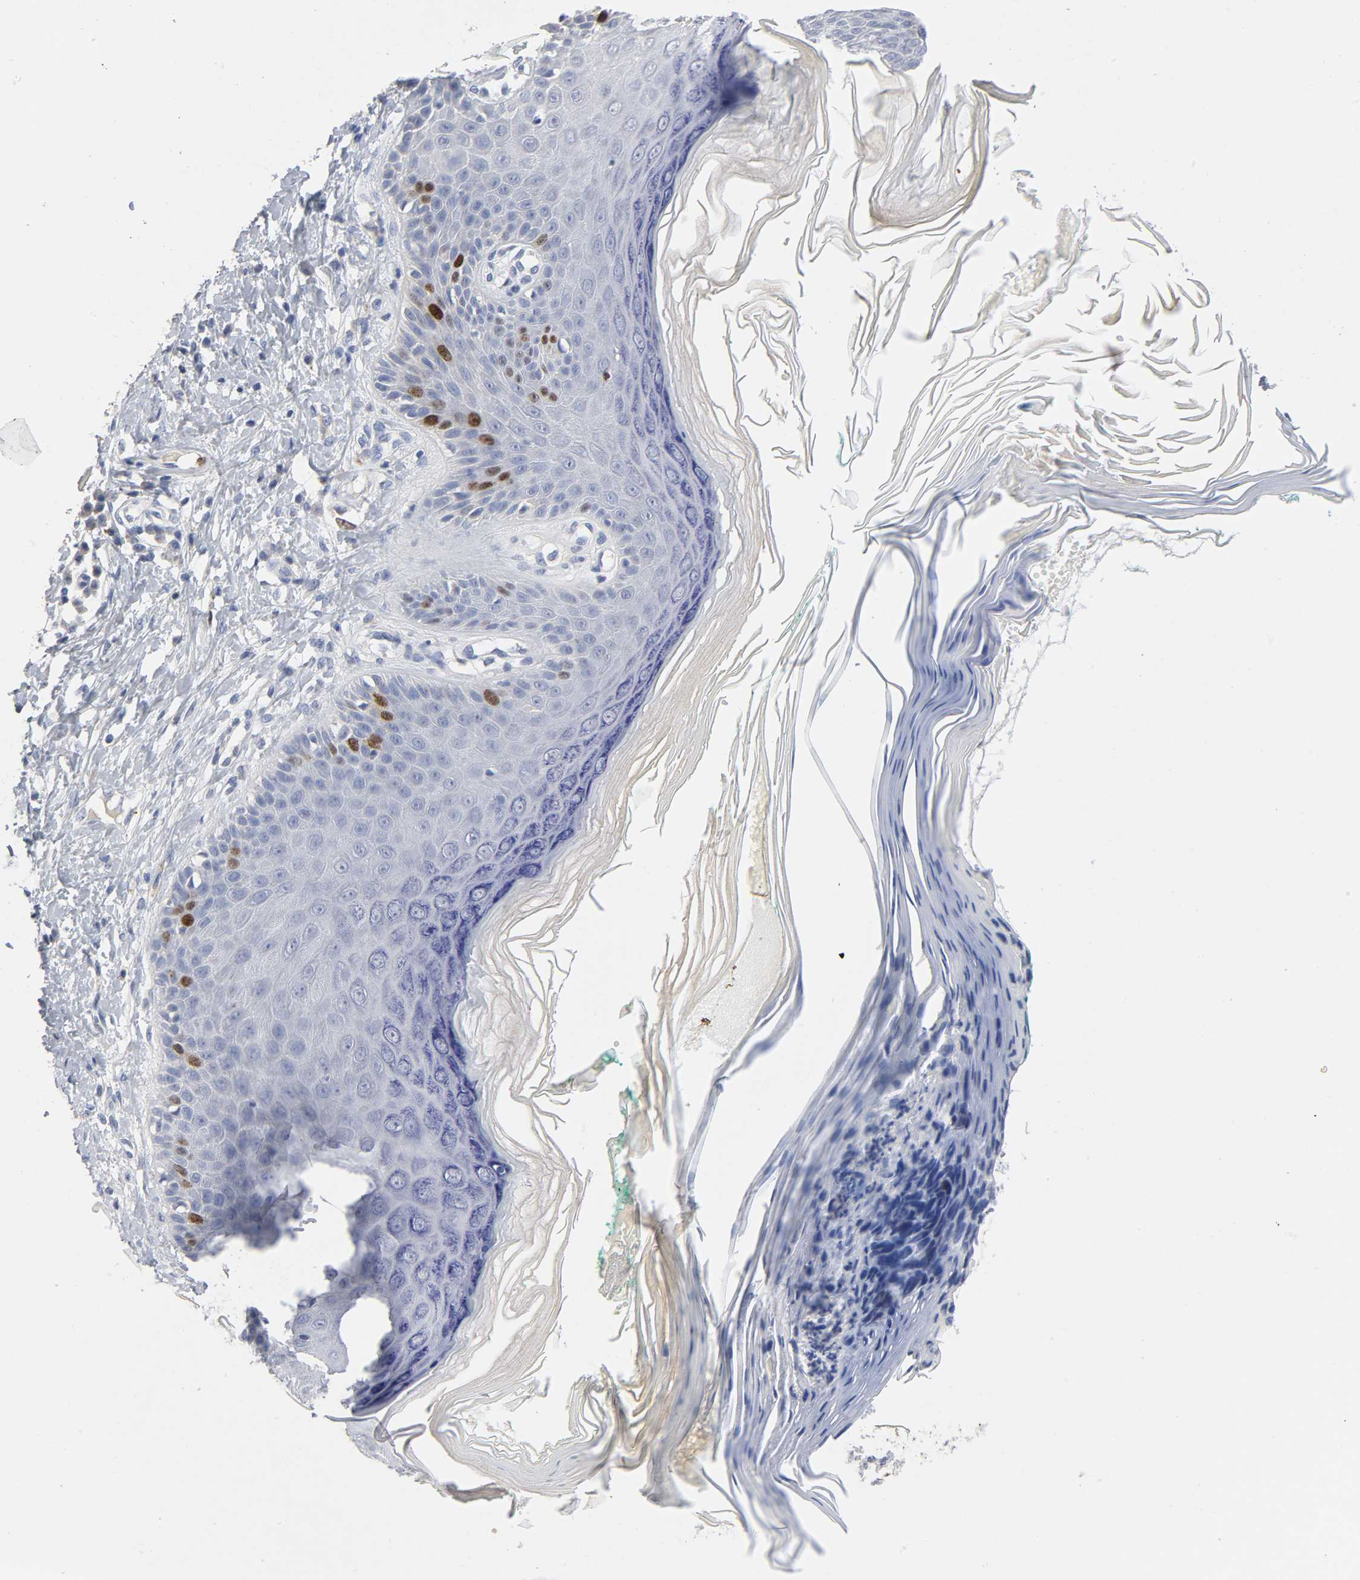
{"staining": {"intensity": "moderate", "quantity": "<25%", "location": "nuclear"}, "tissue": "skin cancer", "cell_type": "Tumor cells", "image_type": "cancer", "snomed": [{"axis": "morphology", "description": "Normal tissue, NOS"}, {"axis": "morphology", "description": "Basal cell carcinoma"}, {"axis": "topography", "description": "Skin"}], "caption": "This image reveals IHC staining of human skin cancer (basal cell carcinoma), with low moderate nuclear positivity in approximately <25% of tumor cells.", "gene": "BIRC5", "patient": {"sex": "male", "age": 77}}